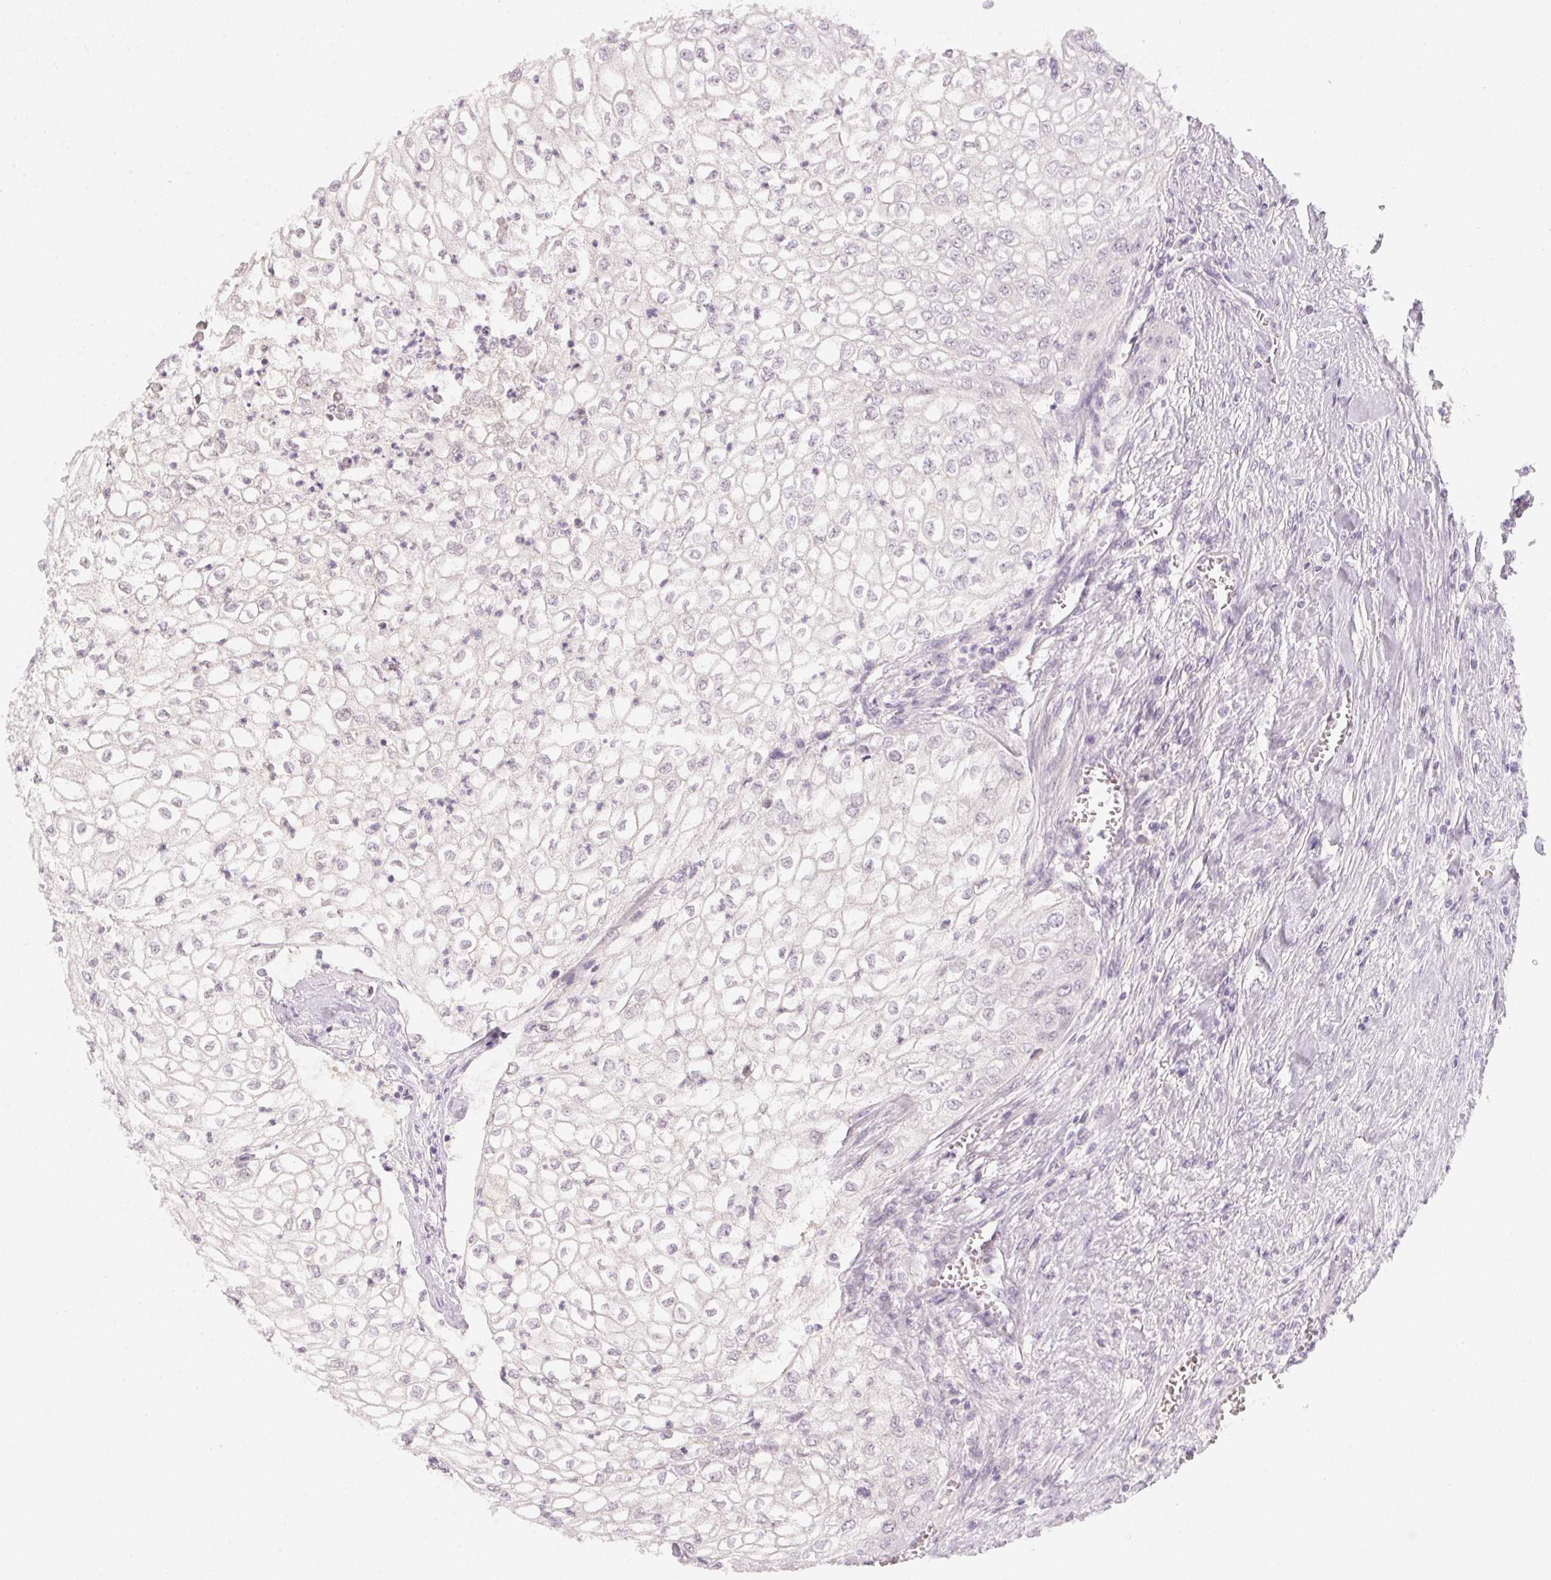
{"staining": {"intensity": "negative", "quantity": "none", "location": "none"}, "tissue": "urothelial cancer", "cell_type": "Tumor cells", "image_type": "cancer", "snomed": [{"axis": "morphology", "description": "Urothelial carcinoma, High grade"}, {"axis": "topography", "description": "Urinary bladder"}], "caption": "The image reveals no staining of tumor cells in high-grade urothelial carcinoma.", "gene": "CFAP276", "patient": {"sex": "male", "age": 62}}